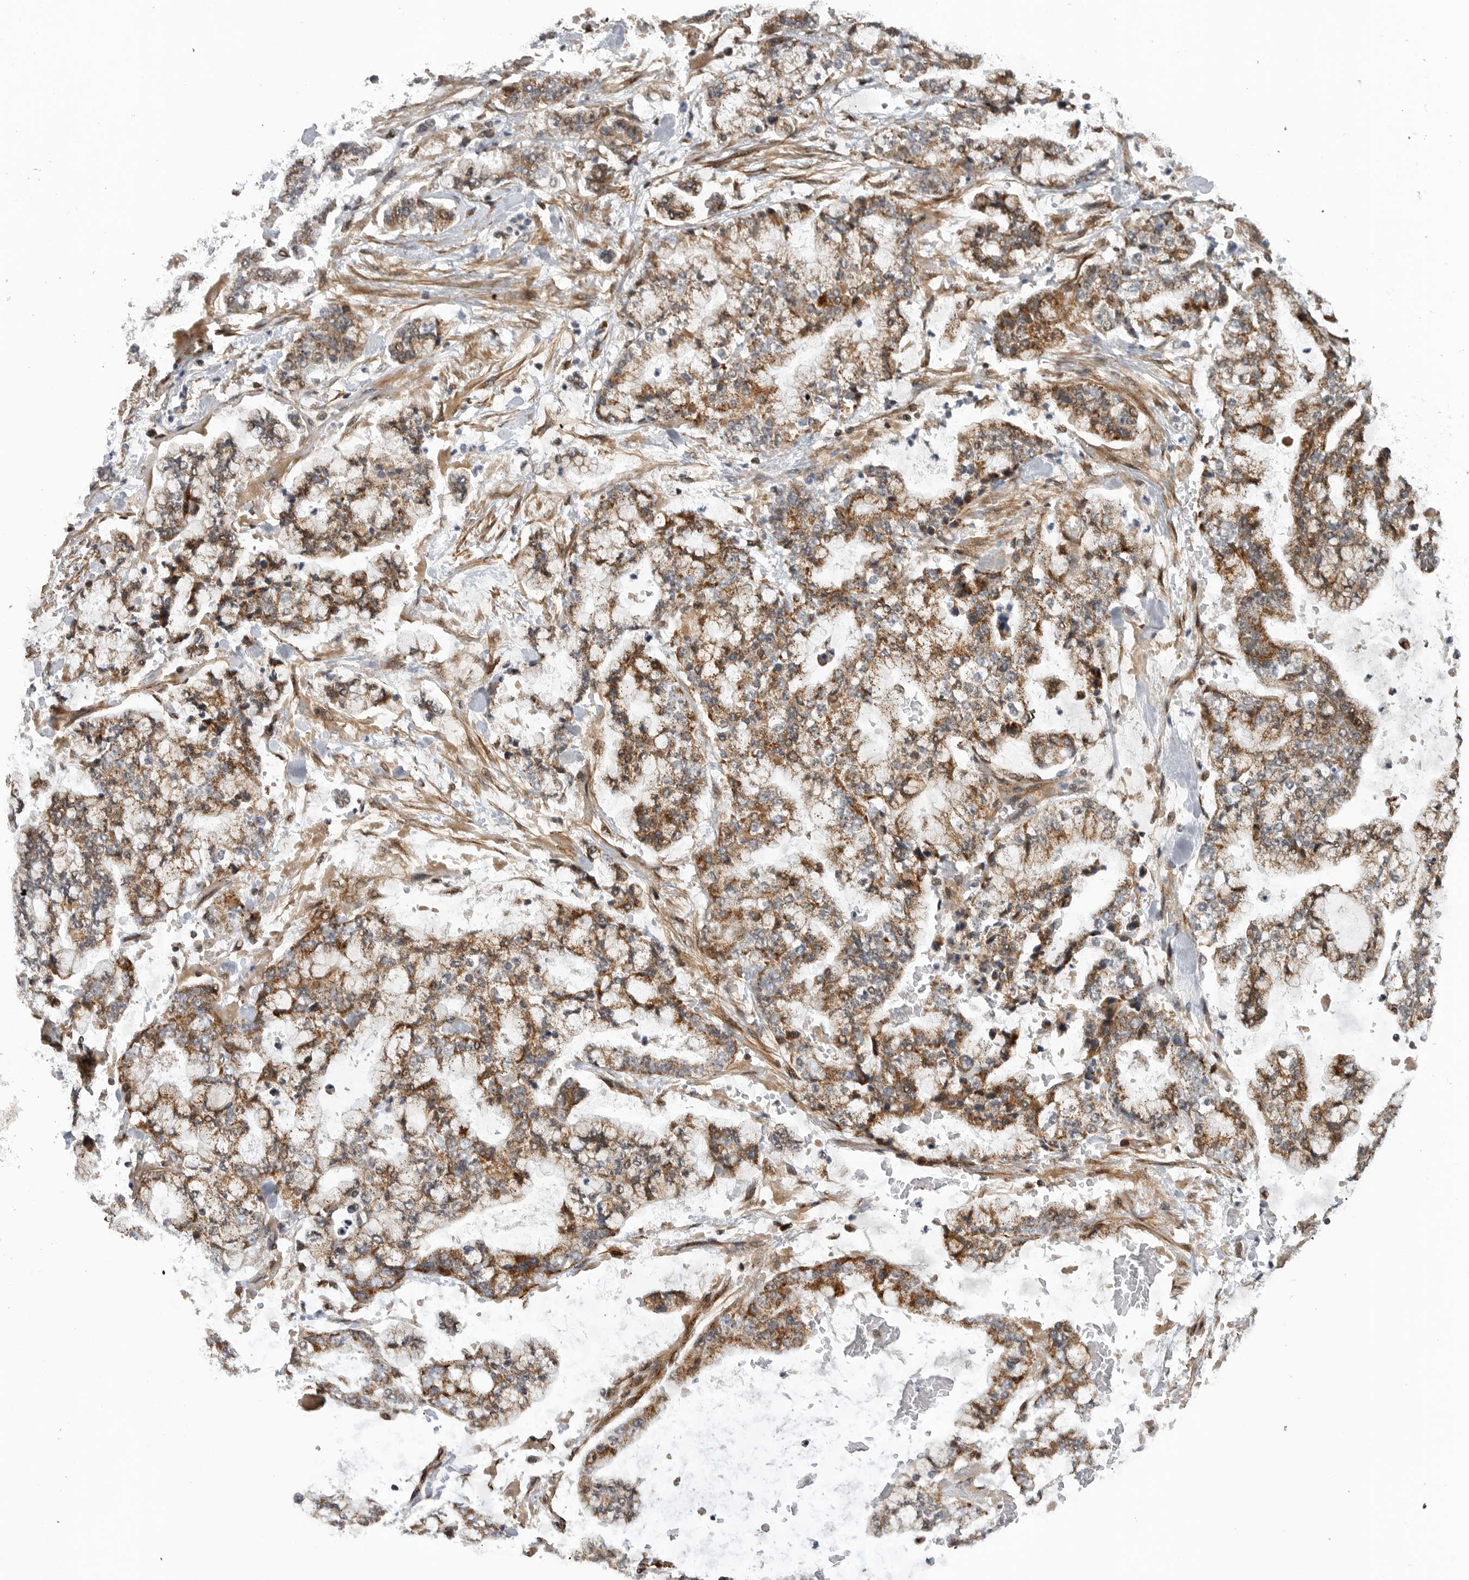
{"staining": {"intensity": "moderate", "quantity": ">75%", "location": "cytoplasmic/membranous"}, "tissue": "stomach cancer", "cell_type": "Tumor cells", "image_type": "cancer", "snomed": [{"axis": "morphology", "description": "Normal tissue, NOS"}, {"axis": "morphology", "description": "Adenocarcinoma, NOS"}, {"axis": "topography", "description": "Stomach, upper"}, {"axis": "topography", "description": "Stomach"}], "caption": "Stomach adenocarcinoma stained for a protein (brown) reveals moderate cytoplasmic/membranous positive positivity in about >75% of tumor cells.", "gene": "TMPRSS11F", "patient": {"sex": "male", "age": 76}}